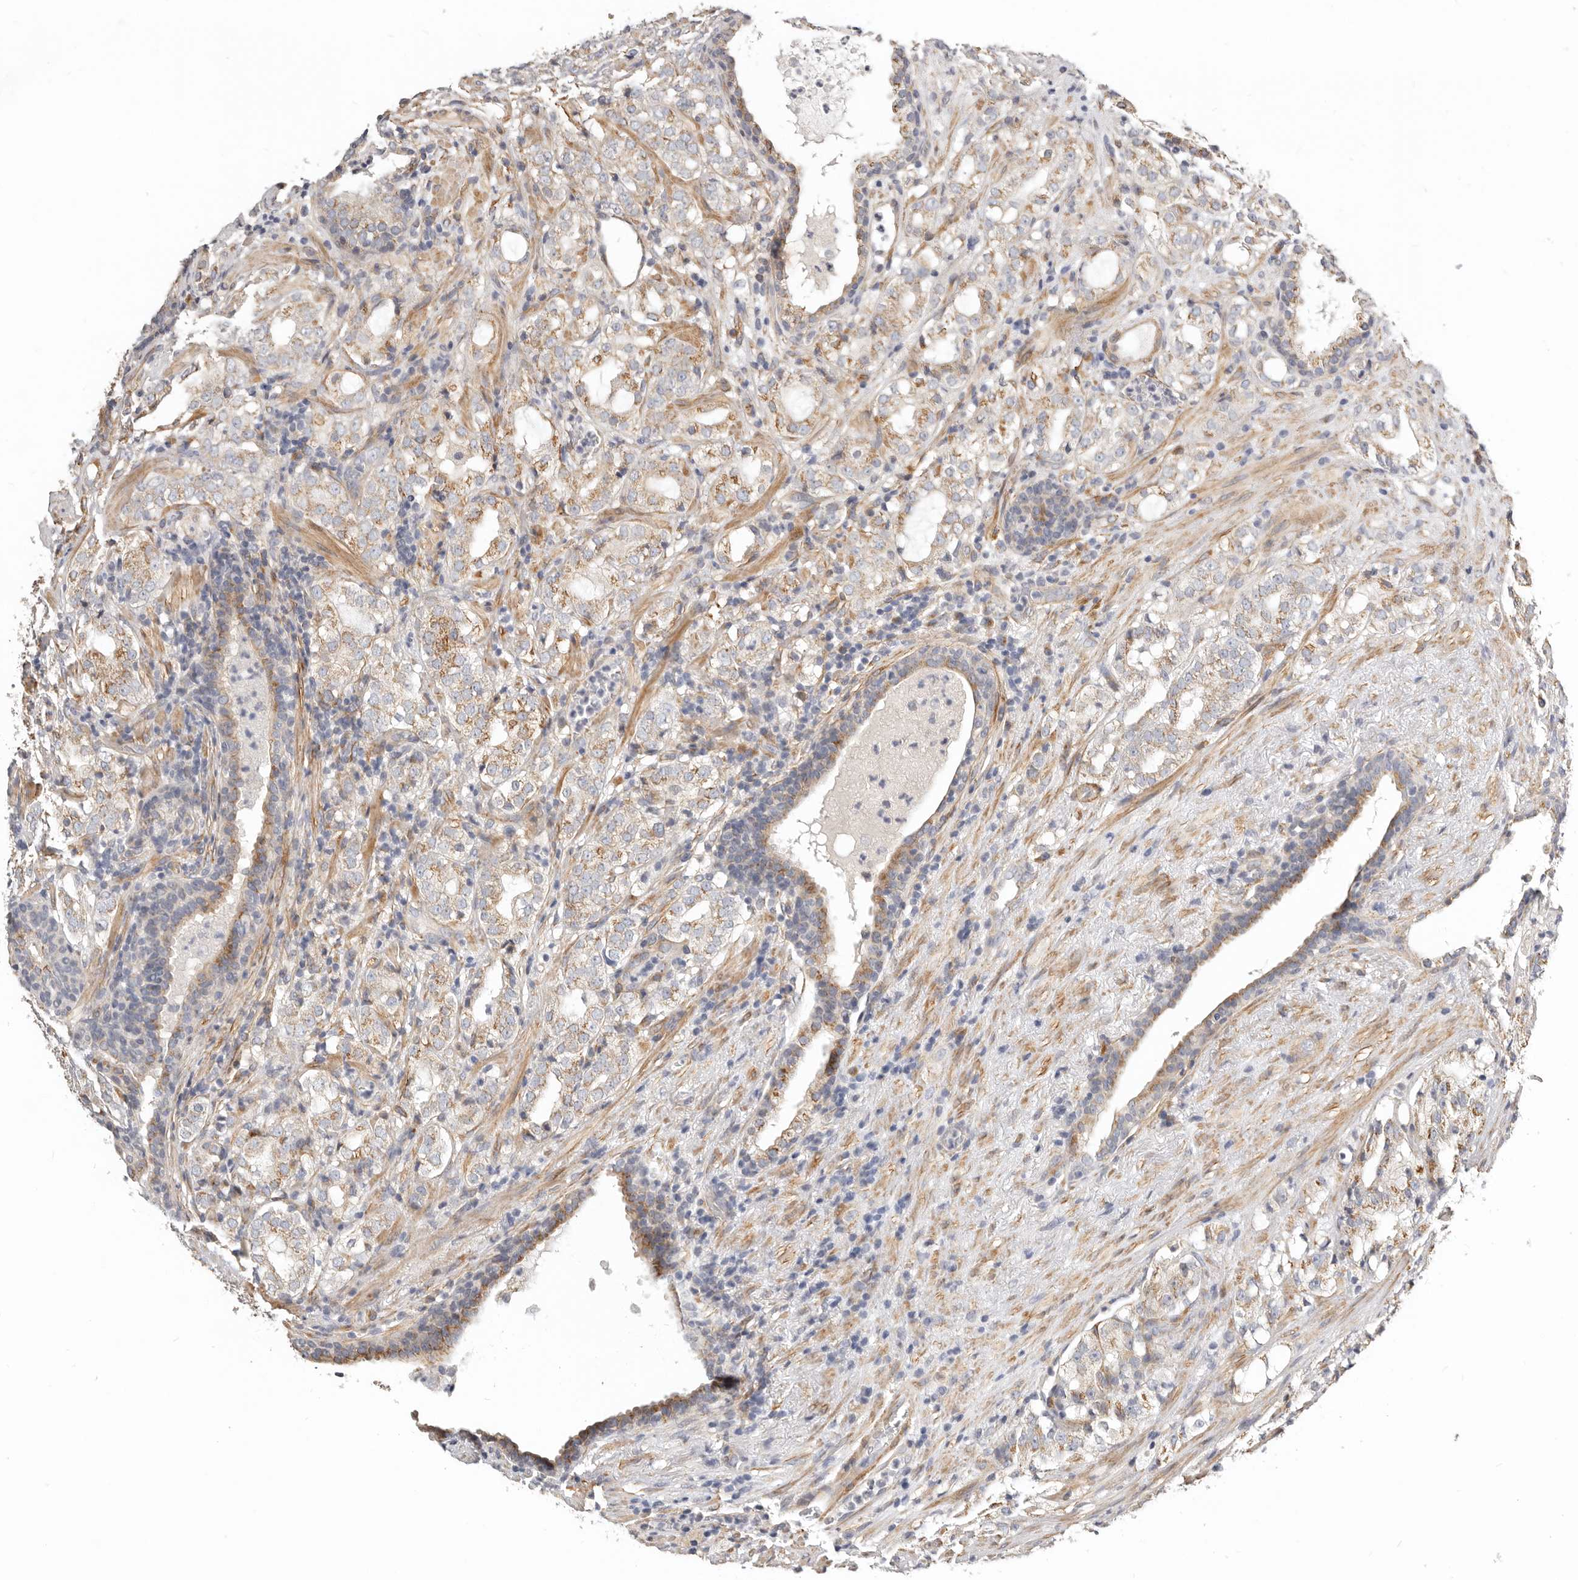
{"staining": {"intensity": "moderate", "quantity": "25%-75%", "location": "cytoplasmic/membranous"}, "tissue": "prostate cancer", "cell_type": "Tumor cells", "image_type": "cancer", "snomed": [{"axis": "morphology", "description": "Adenocarcinoma, High grade"}, {"axis": "topography", "description": "Prostate"}], "caption": "Moderate cytoplasmic/membranous protein expression is appreciated in approximately 25%-75% of tumor cells in adenocarcinoma (high-grade) (prostate).", "gene": "RABAC1", "patient": {"sex": "male", "age": 64}}